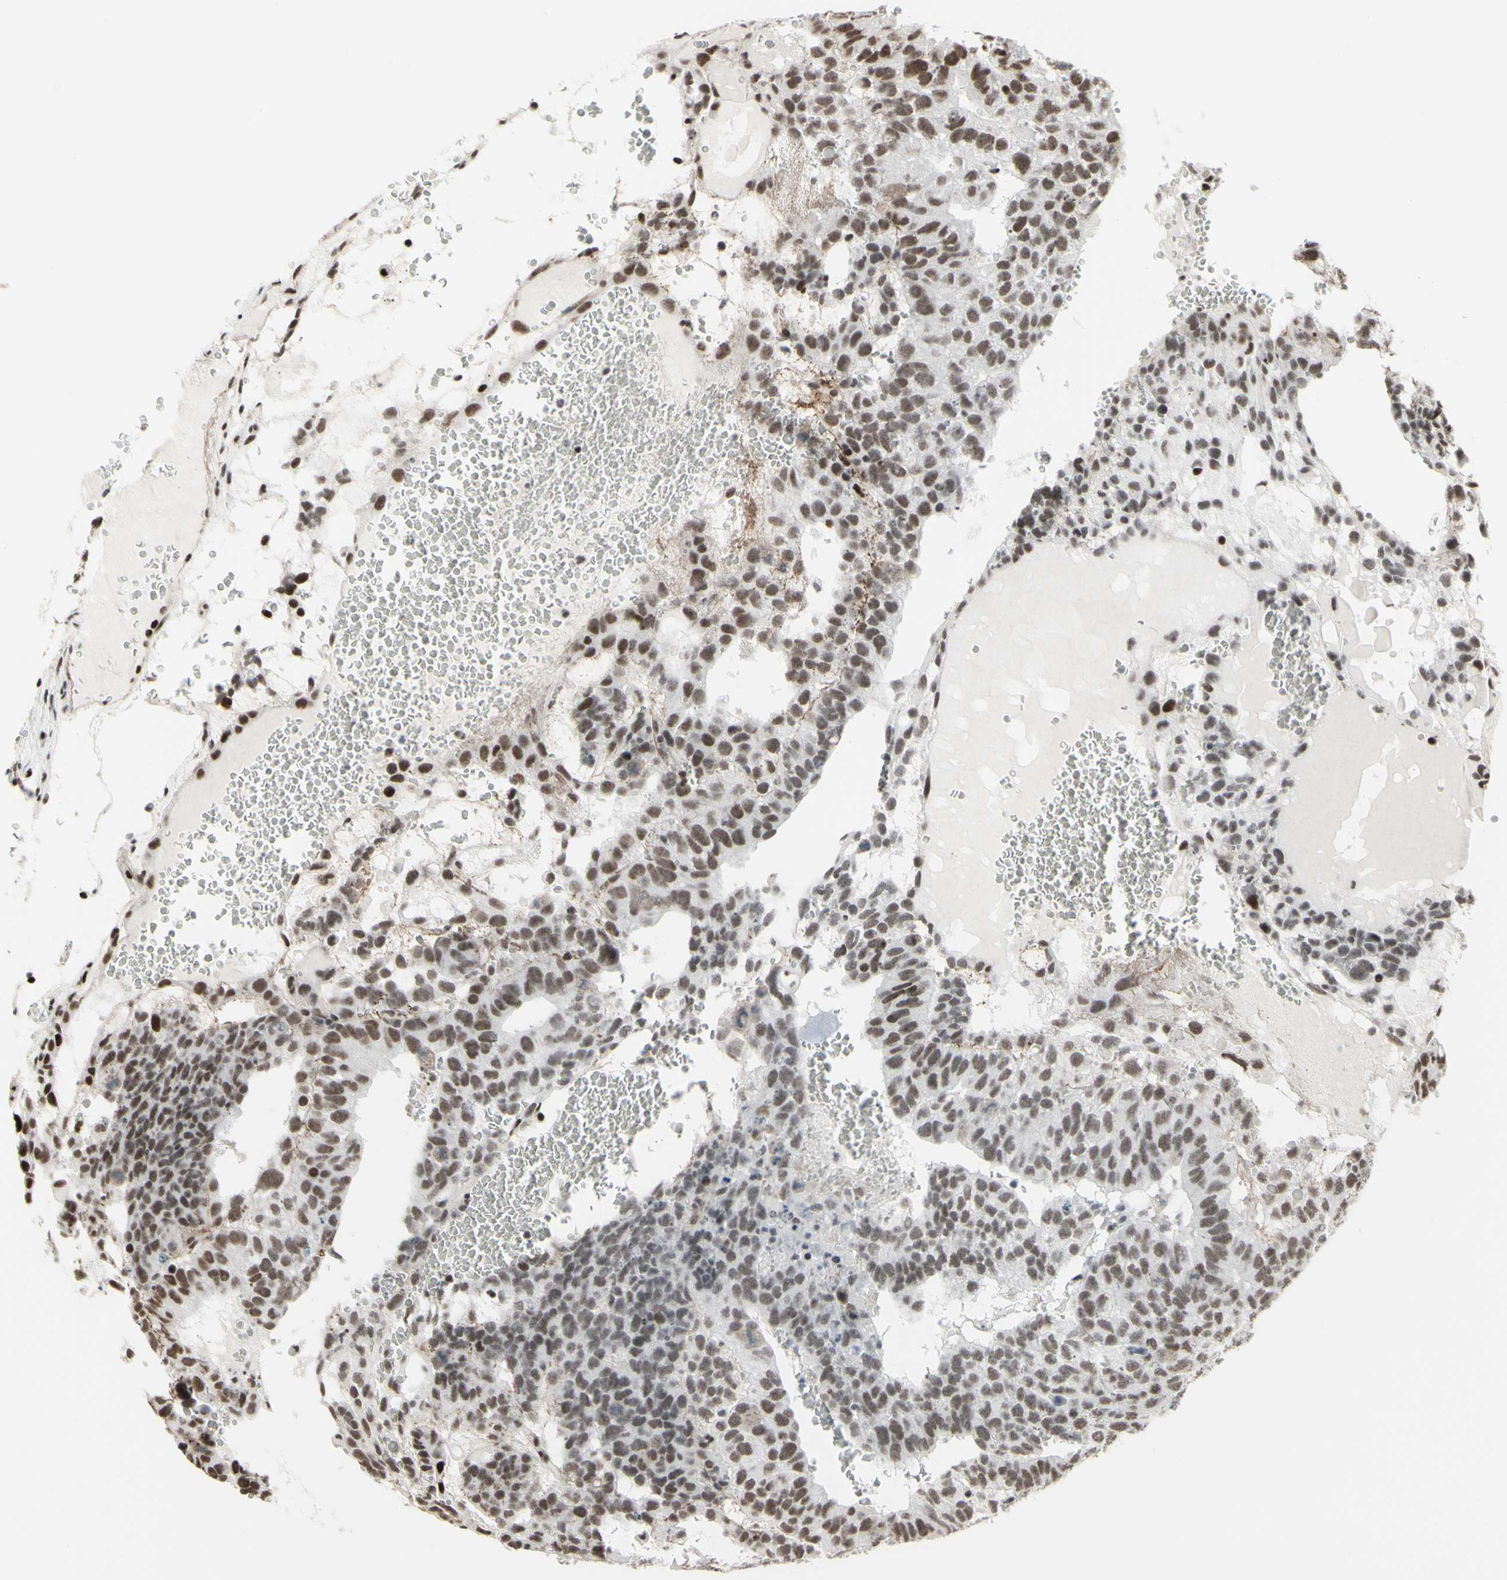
{"staining": {"intensity": "moderate", "quantity": "25%-75%", "location": "nuclear"}, "tissue": "testis cancer", "cell_type": "Tumor cells", "image_type": "cancer", "snomed": [{"axis": "morphology", "description": "Seminoma, NOS"}, {"axis": "morphology", "description": "Carcinoma, Embryonal, NOS"}, {"axis": "topography", "description": "Testis"}], "caption": "Protein expression by immunohistochemistry exhibits moderate nuclear expression in about 25%-75% of tumor cells in testis seminoma. (DAB IHC with brightfield microscopy, high magnification).", "gene": "SUPT6H", "patient": {"sex": "male", "age": 52}}